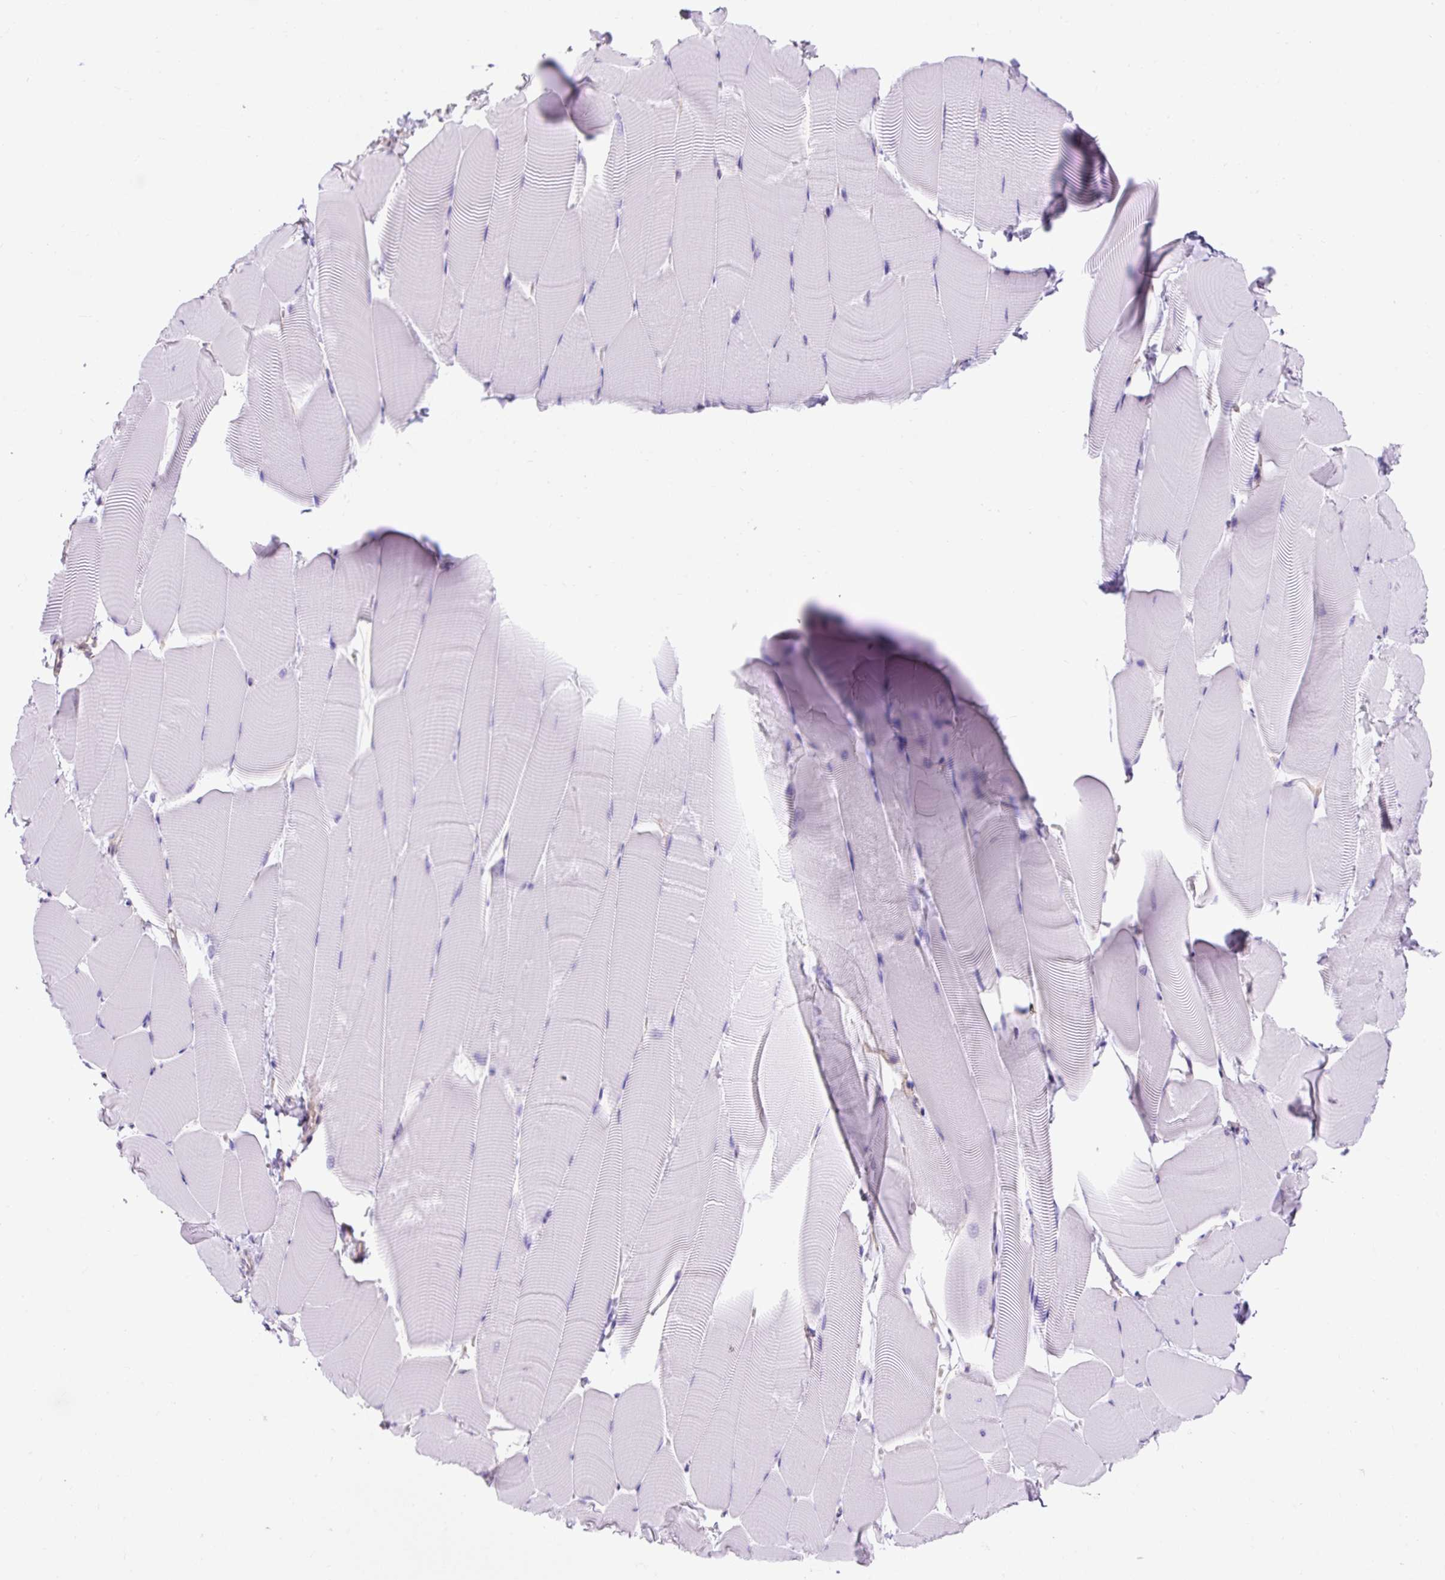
{"staining": {"intensity": "negative", "quantity": "none", "location": "none"}, "tissue": "skeletal muscle", "cell_type": "Myocytes", "image_type": "normal", "snomed": [{"axis": "morphology", "description": "Normal tissue, NOS"}, {"axis": "topography", "description": "Skeletal muscle"}], "caption": "Myocytes are negative for brown protein staining in unremarkable skeletal muscle. (DAB immunohistochemistry visualized using brightfield microscopy, high magnification).", "gene": "KRT12", "patient": {"sex": "male", "age": 25}}